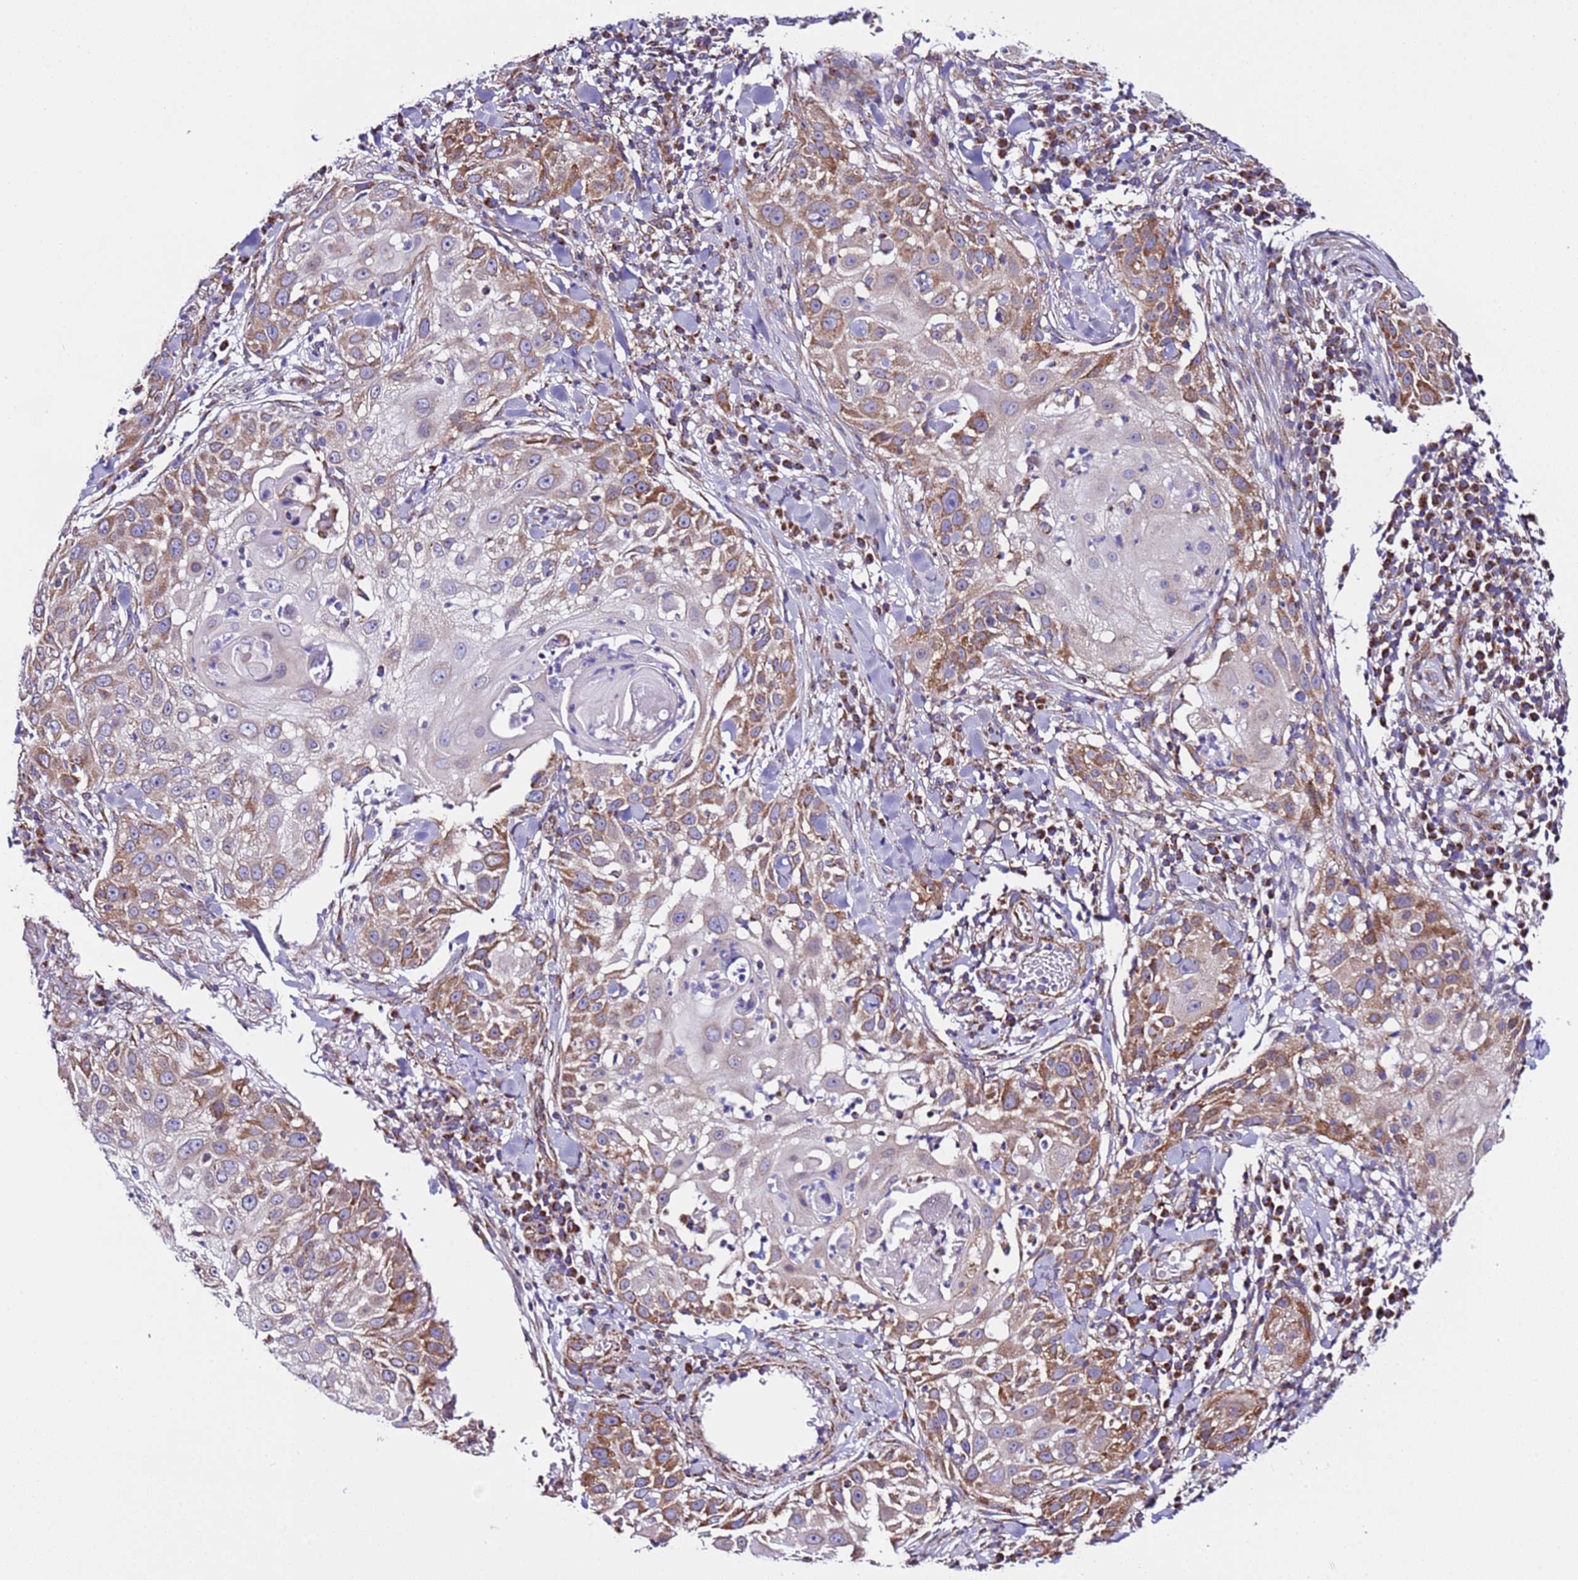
{"staining": {"intensity": "moderate", "quantity": "<25%", "location": "cytoplasmic/membranous"}, "tissue": "skin cancer", "cell_type": "Tumor cells", "image_type": "cancer", "snomed": [{"axis": "morphology", "description": "Squamous cell carcinoma, NOS"}, {"axis": "topography", "description": "Skin"}], "caption": "Protein expression by immunohistochemistry (IHC) exhibits moderate cytoplasmic/membranous expression in approximately <25% of tumor cells in skin cancer (squamous cell carcinoma).", "gene": "AHI1", "patient": {"sex": "female", "age": 44}}